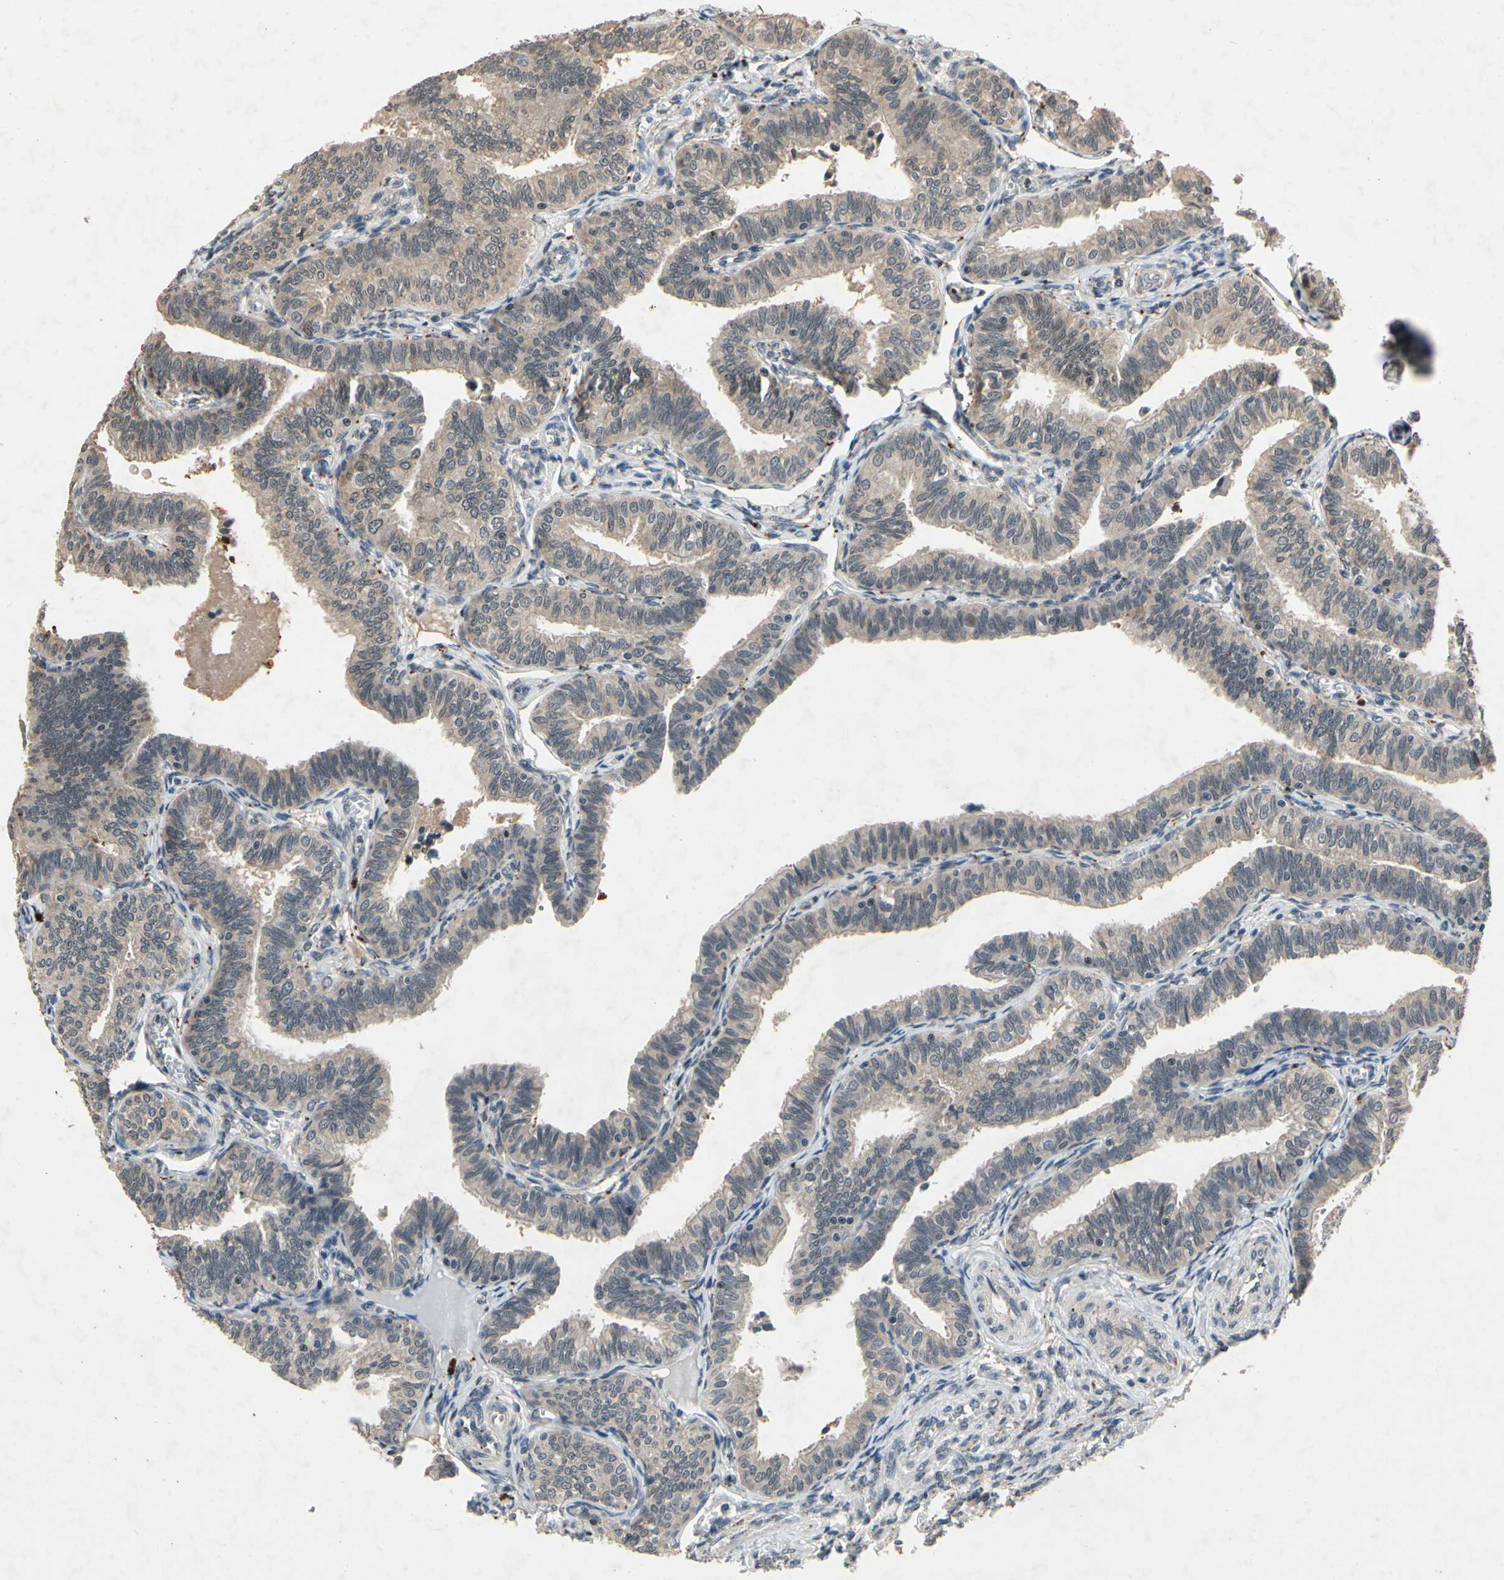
{"staining": {"intensity": "weak", "quantity": ">75%", "location": "cytoplasmic/membranous"}, "tissue": "fallopian tube", "cell_type": "Glandular cells", "image_type": "normal", "snomed": [{"axis": "morphology", "description": "Normal tissue, NOS"}, {"axis": "topography", "description": "Fallopian tube"}], "caption": "Approximately >75% of glandular cells in benign fallopian tube reveal weak cytoplasmic/membranous protein expression as visualized by brown immunohistochemical staining.", "gene": "DPY19L3", "patient": {"sex": "female", "age": 46}}